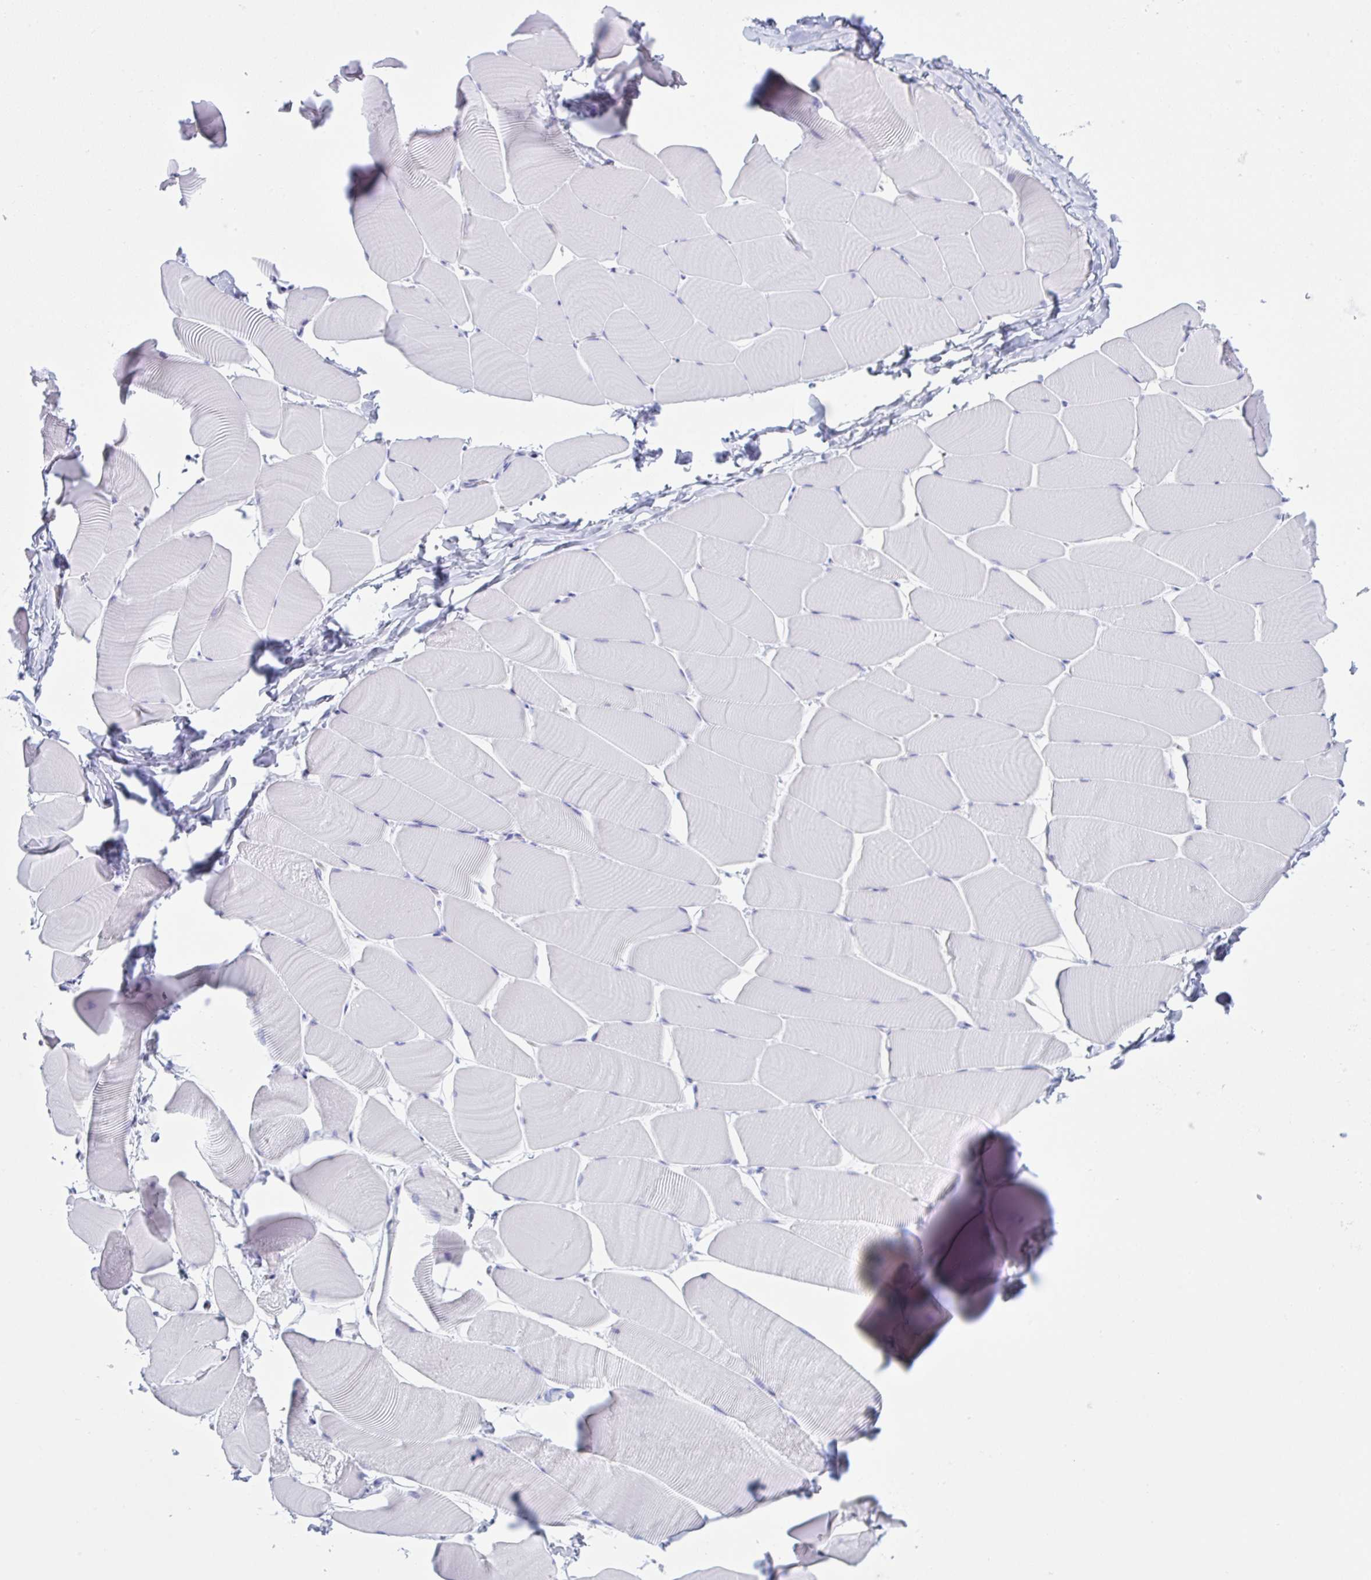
{"staining": {"intensity": "negative", "quantity": "none", "location": "none"}, "tissue": "skeletal muscle", "cell_type": "Myocytes", "image_type": "normal", "snomed": [{"axis": "morphology", "description": "Normal tissue, NOS"}, {"axis": "topography", "description": "Skeletal muscle"}], "caption": "The photomicrograph displays no staining of myocytes in normal skeletal muscle. Brightfield microscopy of immunohistochemistry stained with DAB (3,3'-diaminobenzidine) (brown) and hematoxylin (blue), captured at high magnification.", "gene": "JCHAIN", "patient": {"sex": "male", "age": 25}}